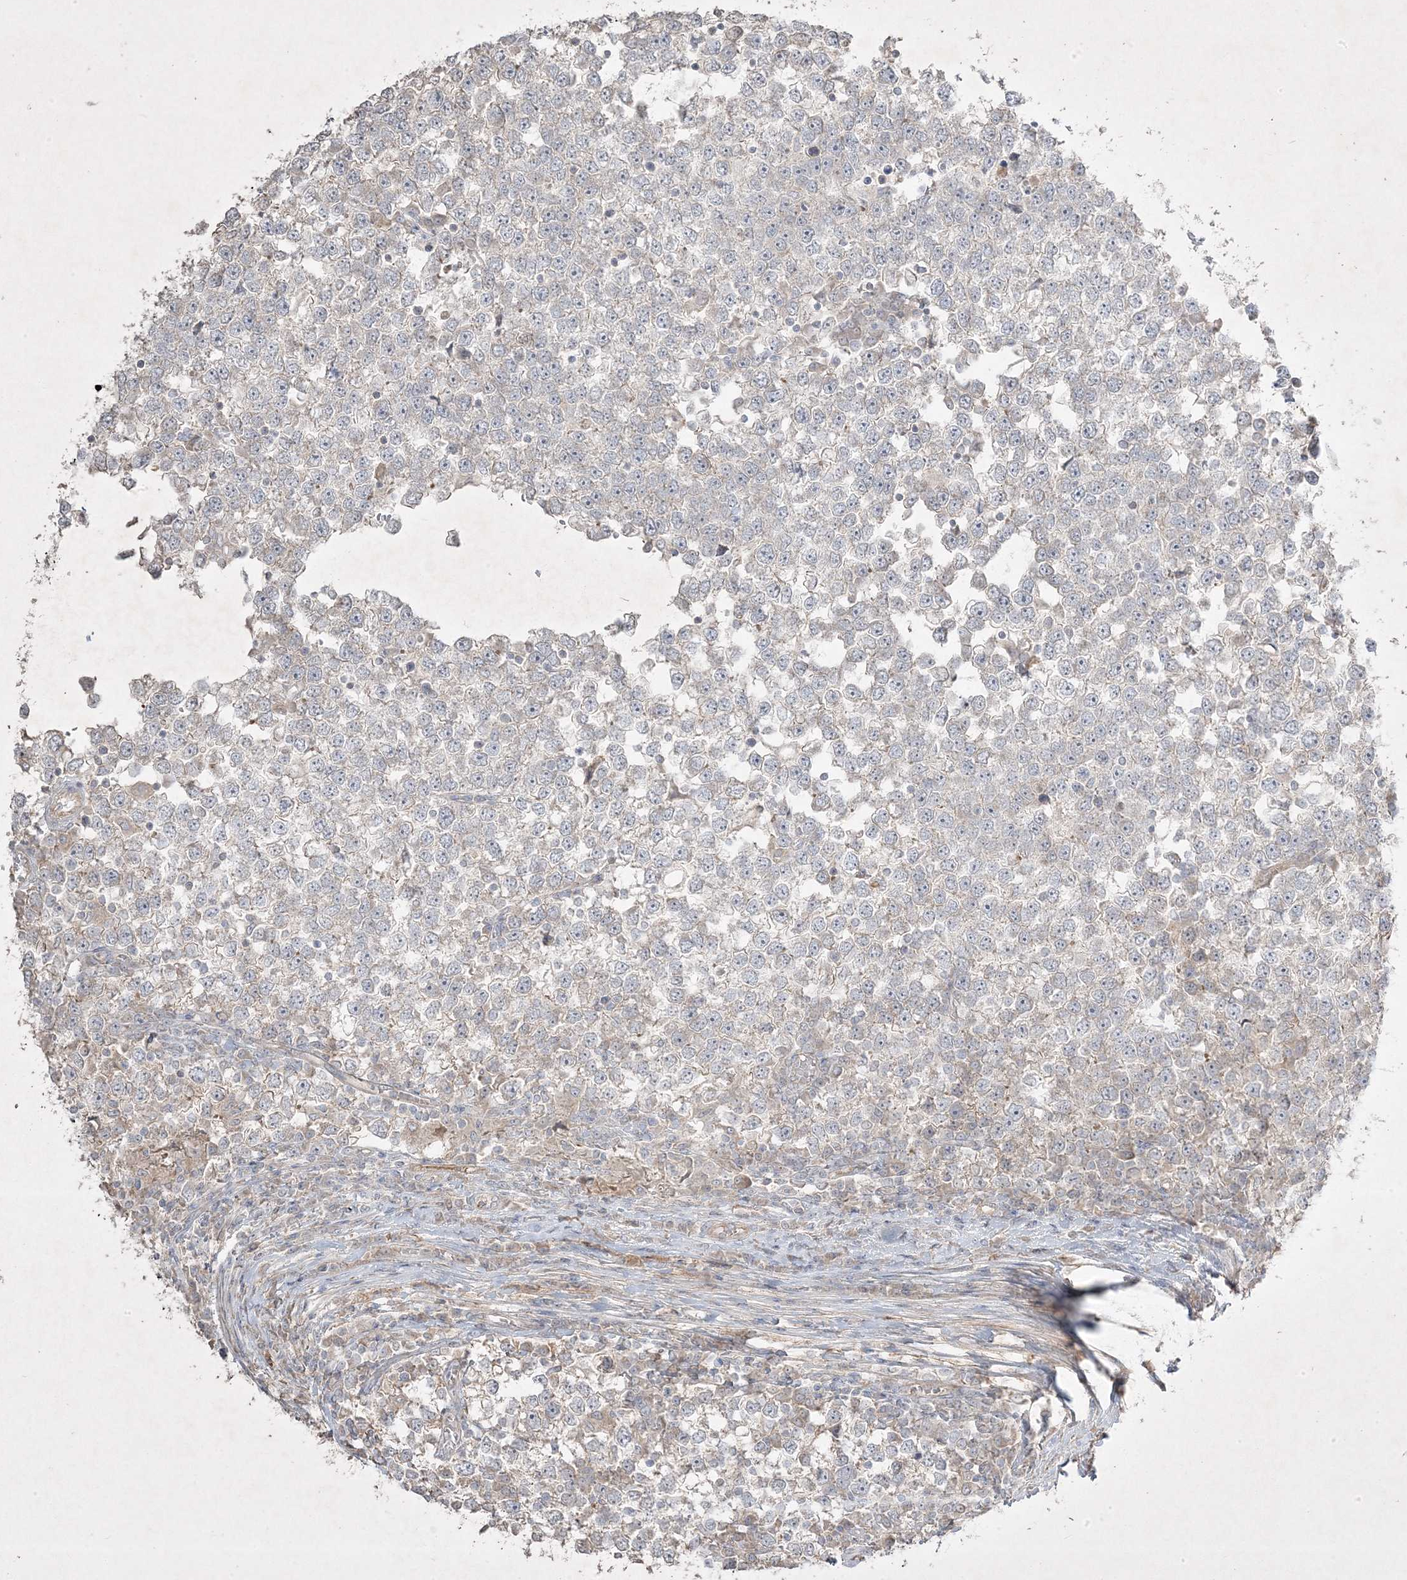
{"staining": {"intensity": "negative", "quantity": "none", "location": "none"}, "tissue": "testis cancer", "cell_type": "Tumor cells", "image_type": "cancer", "snomed": [{"axis": "morphology", "description": "Seminoma, NOS"}, {"axis": "topography", "description": "Testis"}], "caption": "IHC histopathology image of testis seminoma stained for a protein (brown), which exhibits no positivity in tumor cells.", "gene": "RGL4", "patient": {"sex": "male", "age": 65}}